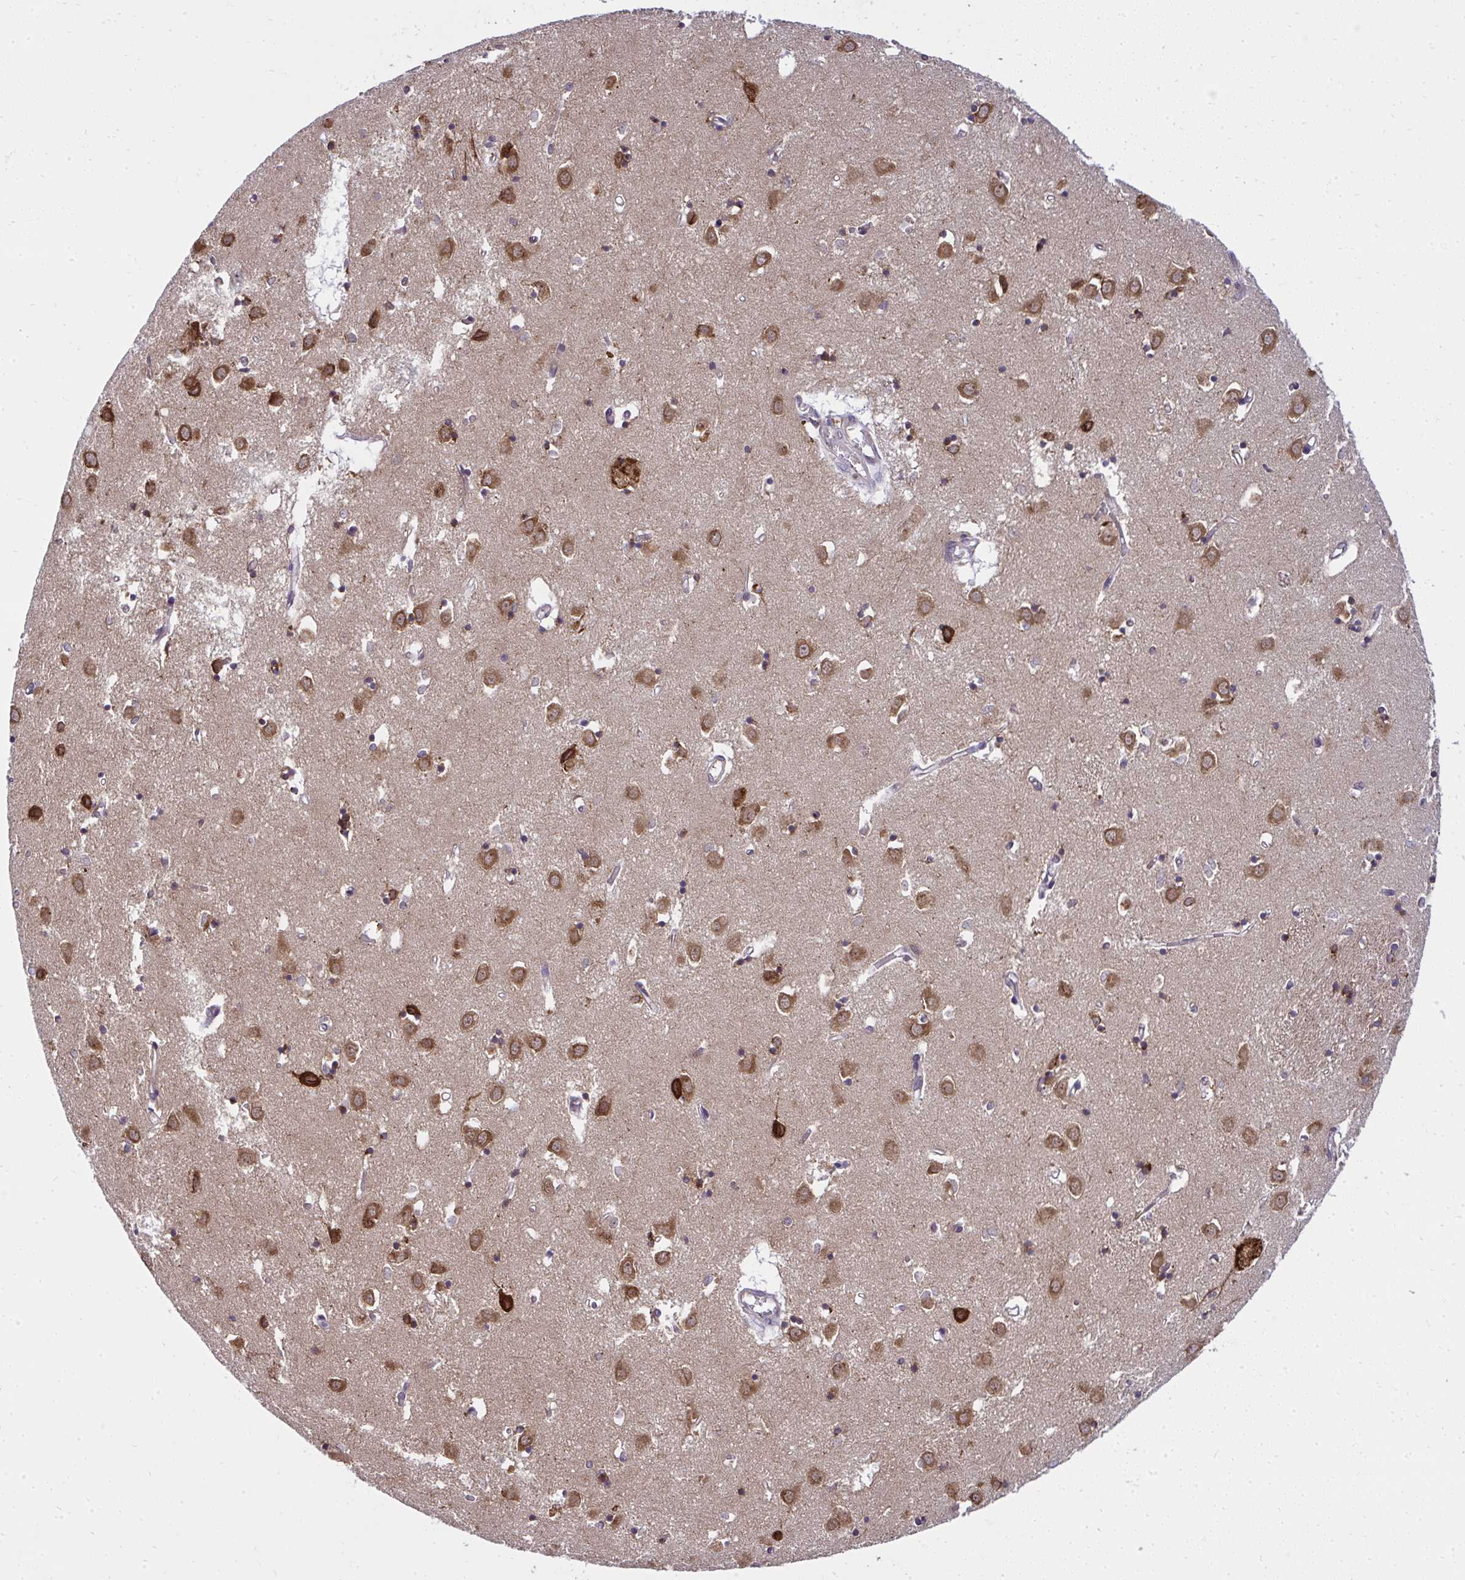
{"staining": {"intensity": "strong", "quantity": "<25%", "location": "cytoplasmic/membranous"}, "tissue": "caudate", "cell_type": "Glial cells", "image_type": "normal", "snomed": [{"axis": "morphology", "description": "Normal tissue, NOS"}, {"axis": "topography", "description": "Lateral ventricle wall"}], "caption": "Immunohistochemical staining of normal human caudate exhibits strong cytoplasmic/membranous protein positivity in approximately <25% of glial cells. (brown staining indicates protein expression, while blue staining denotes nuclei).", "gene": "RPS7", "patient": {"sex": "male", "age": 70}}